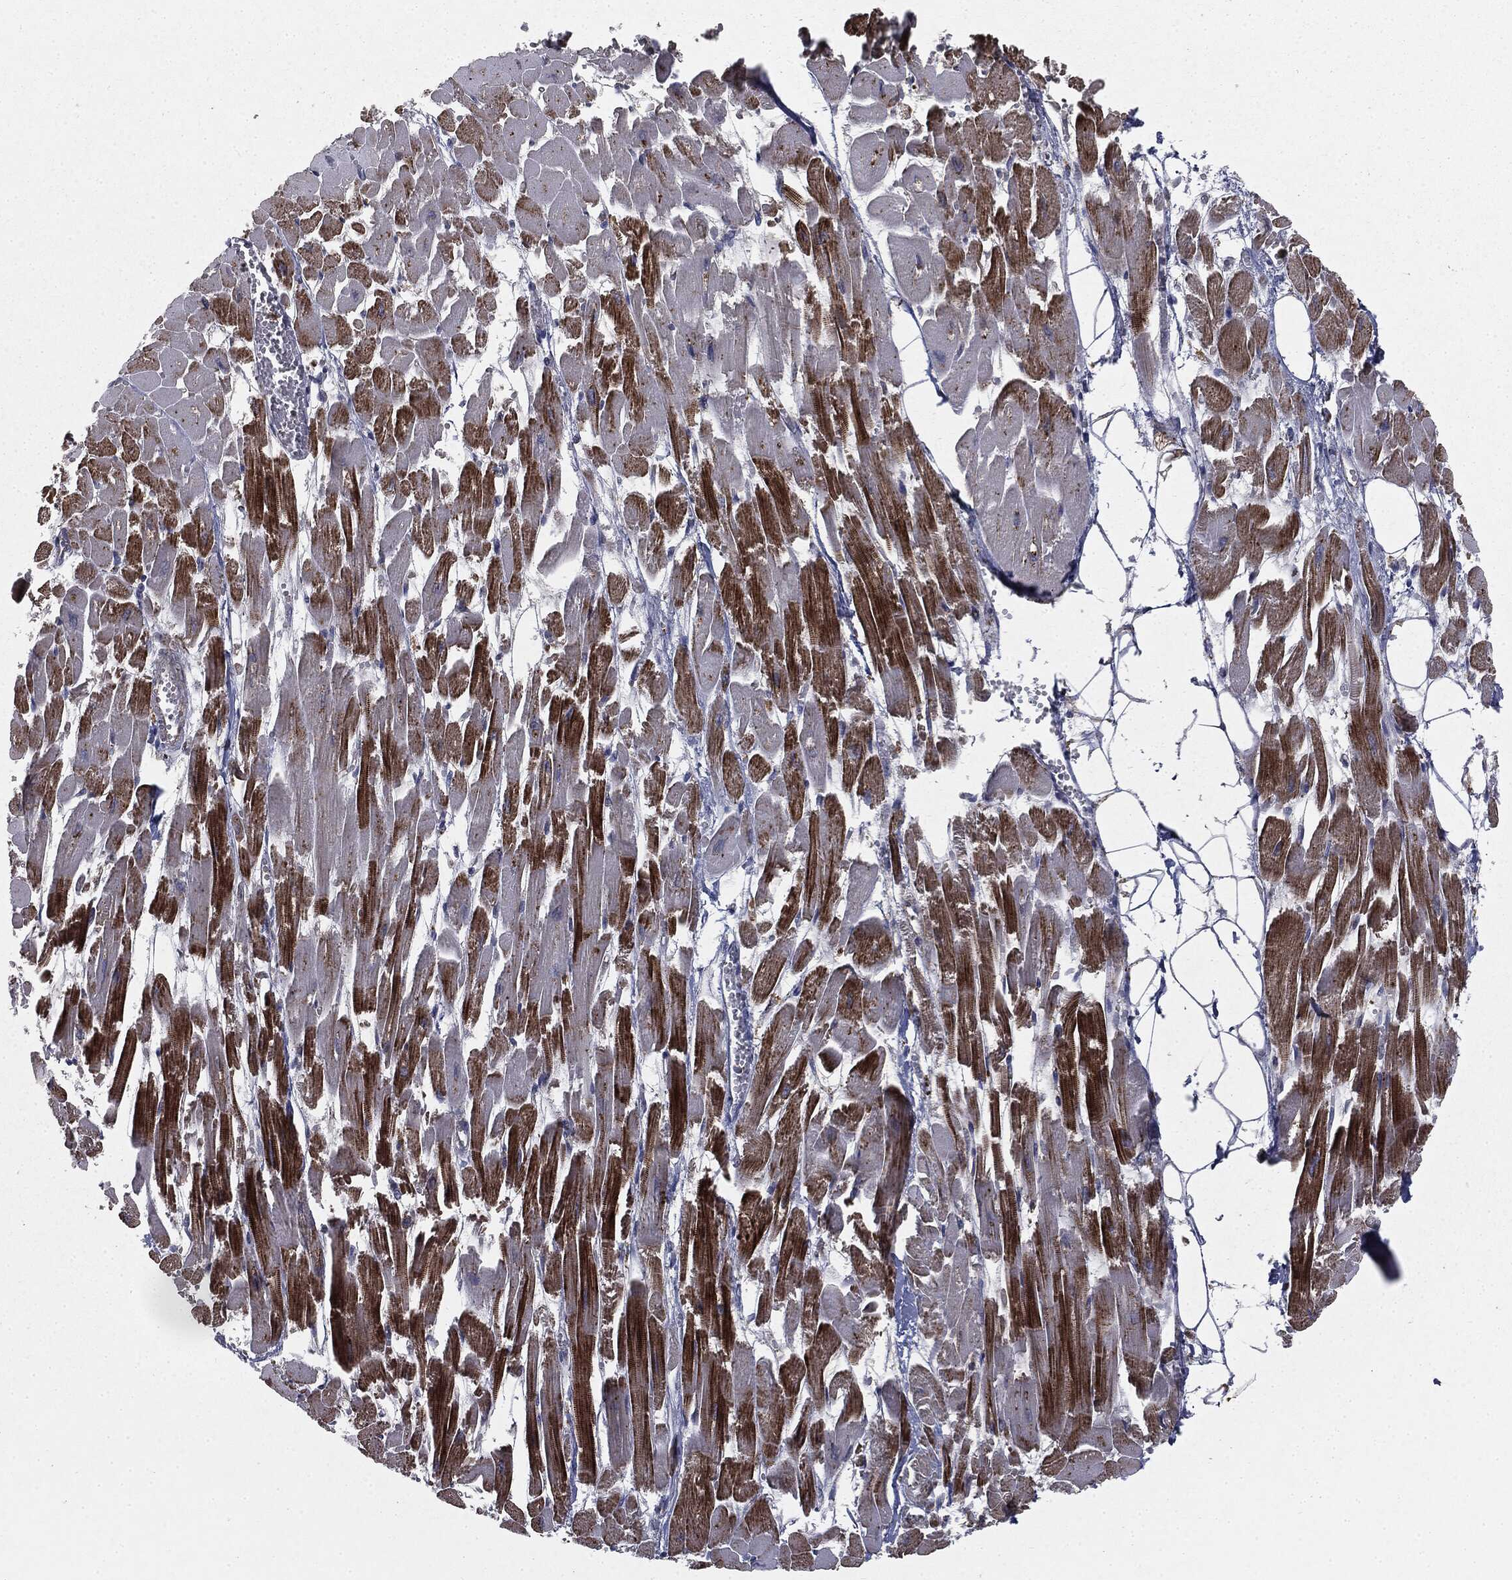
{"staining": {"intensity": "strong", "quantity": "<25%", "location": "cytoplasmic/membranous"}, "tissue": "heart muscle", "cell_type": "Cardiomyocytes", "image_type": "normal", "snomed": [{"axis": "morphology", "description": "Normal tissue, NOS"}, {"axis": "topography", "description": "Heart"}], "caption": "Immunohistochemistry (DAB) staining of normal heart muscle reveals strong cytoplasmic/membranous protein expression in approximately <25% of cardiomyocytes. The protein of interest is stained brown, and the nuclei are stained in blue (DAB (3,3'-diaminobenzidine) IHC with brightfield microscopy, high magnification).", "gene": "CTSA", "patient": {"sex": "female", "age": 52}}